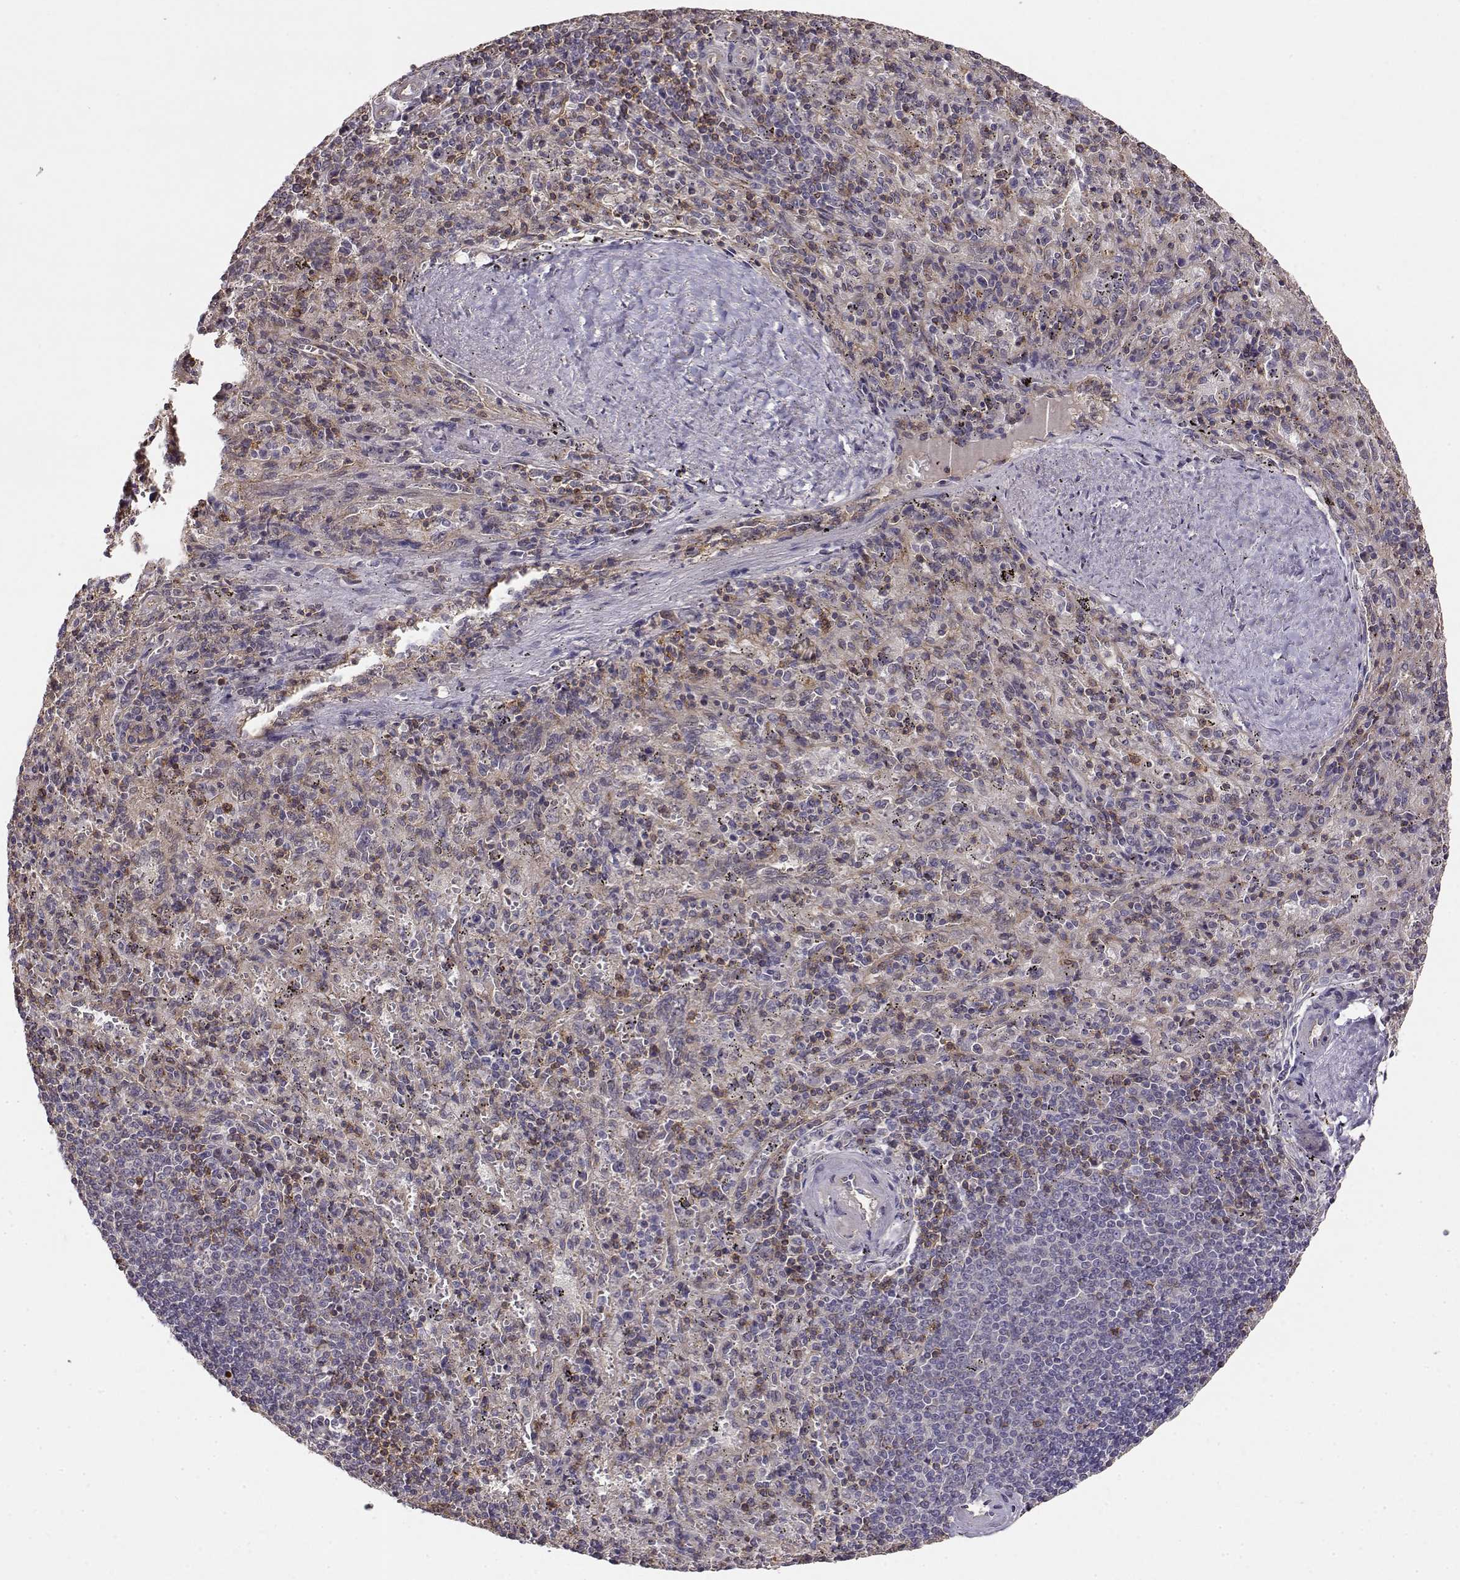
{"staining": {"intensity": "weak", "quantity": "<25%", "location": "cytoplasmic/membranous"}, "tissue": "spleen", "cell_type": "Cells in red pulp", "image_type": "normal", "snomed": [{"axis": "morphology", "description": "Normal tissue, NOS"}, {"axis": "topography", "description": "Spleen"}], "caption": "Cells in red pulp show no significant positivity in benign spleen. (DAB (3,3'-diaminobenzidine) immunohistochemistry (IHC), high magnification).", "gene": "IFITM1", "patient": {"sex": "male", "age": 57}}